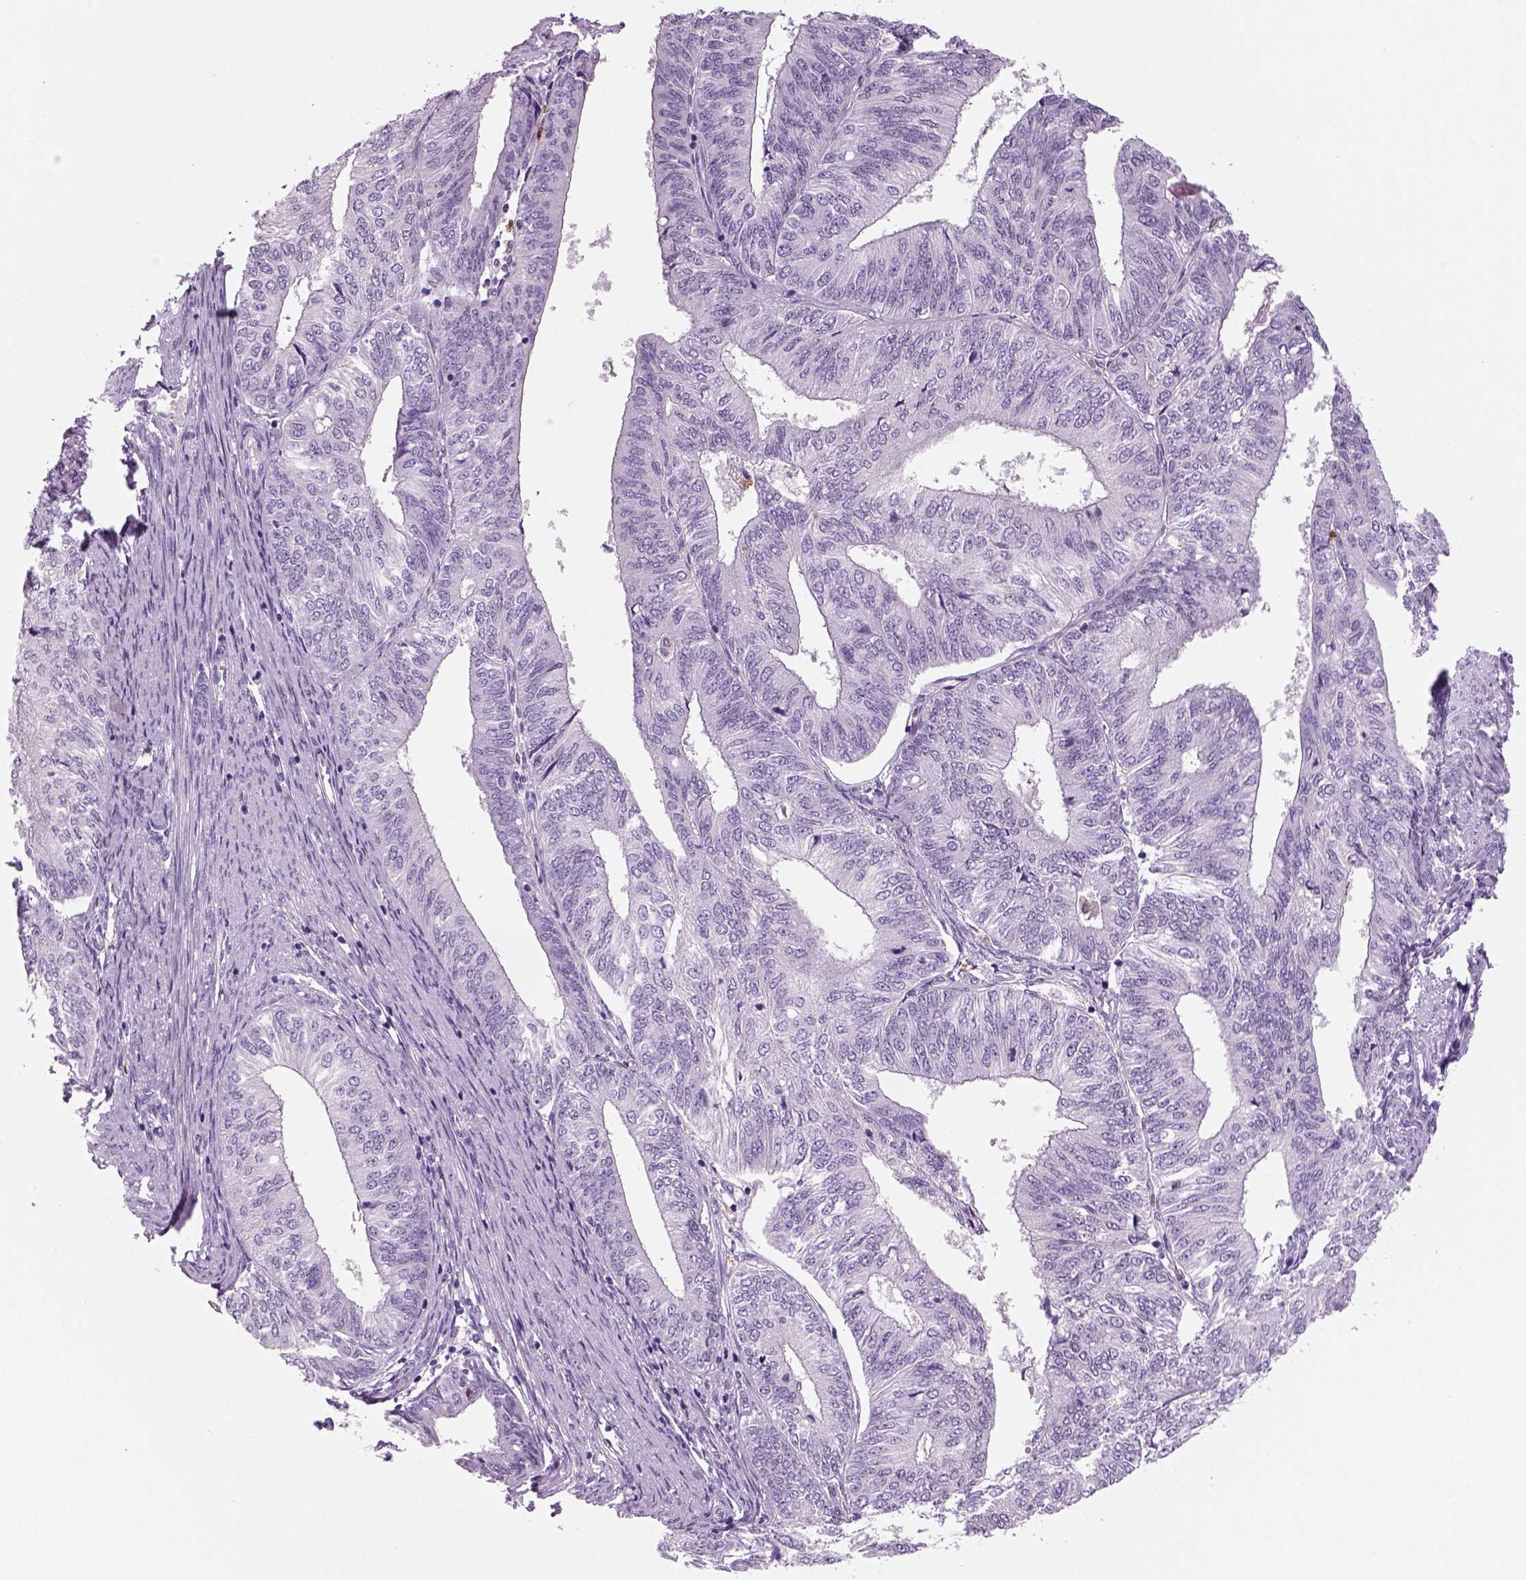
{"staining": {"intensity": "negative", "quantity": "none", "location": "none"}, "tissue": "endometrial cancer", "cell_type": "Tumor cells", "image_type": "cancer", "snomed": [{"axis": "morphology", "description": "Adenocarcinoma, NOS"}, {"axis": "topography", "description": "Endometrium"}], "caption": "Tumor cells show no significant protein staining in endometrial cancer (adenocarcinoma).", "gene": "NECAB2", "patient": {"sex": "female", "age": 58}}